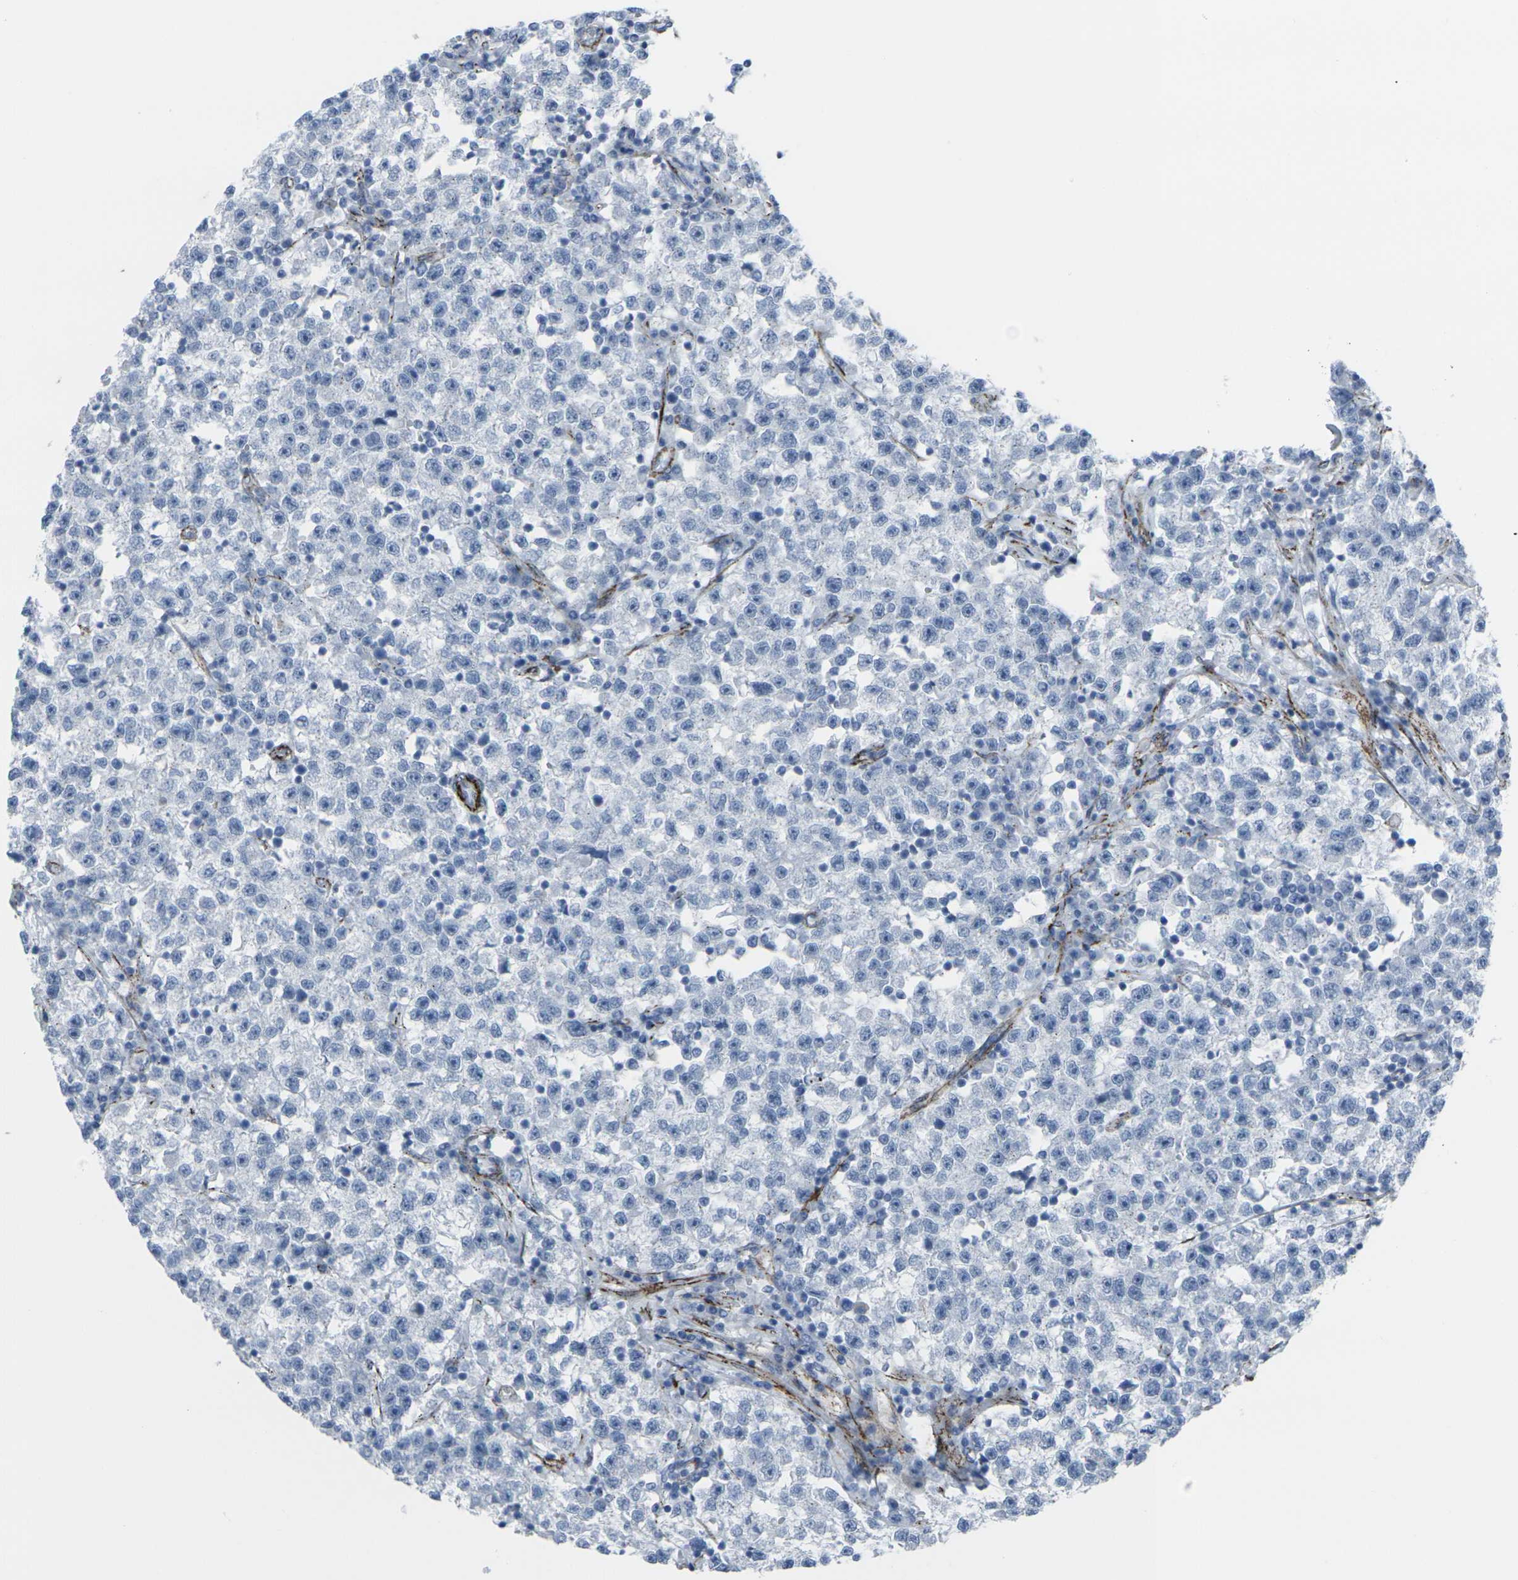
{"staining": {"intensity": "negative", "quantity": "none", "location": "none"}, "tissue": "testis cancer", "cell_type": "Tumor cells", "image_type": "cancer", "snomed": [{"axis": "morphology", "description": "Seminoma, NOS"}, {"axis": "topography", "description": "Testis"}], "caption": "Immunohistochemistry (IHC) image of seminoma (testis) stained for a protein (brown), which reveals no staining in tumor cells.", "gene": "CDH11", "patient": {"sex": "male", "age": 22}}